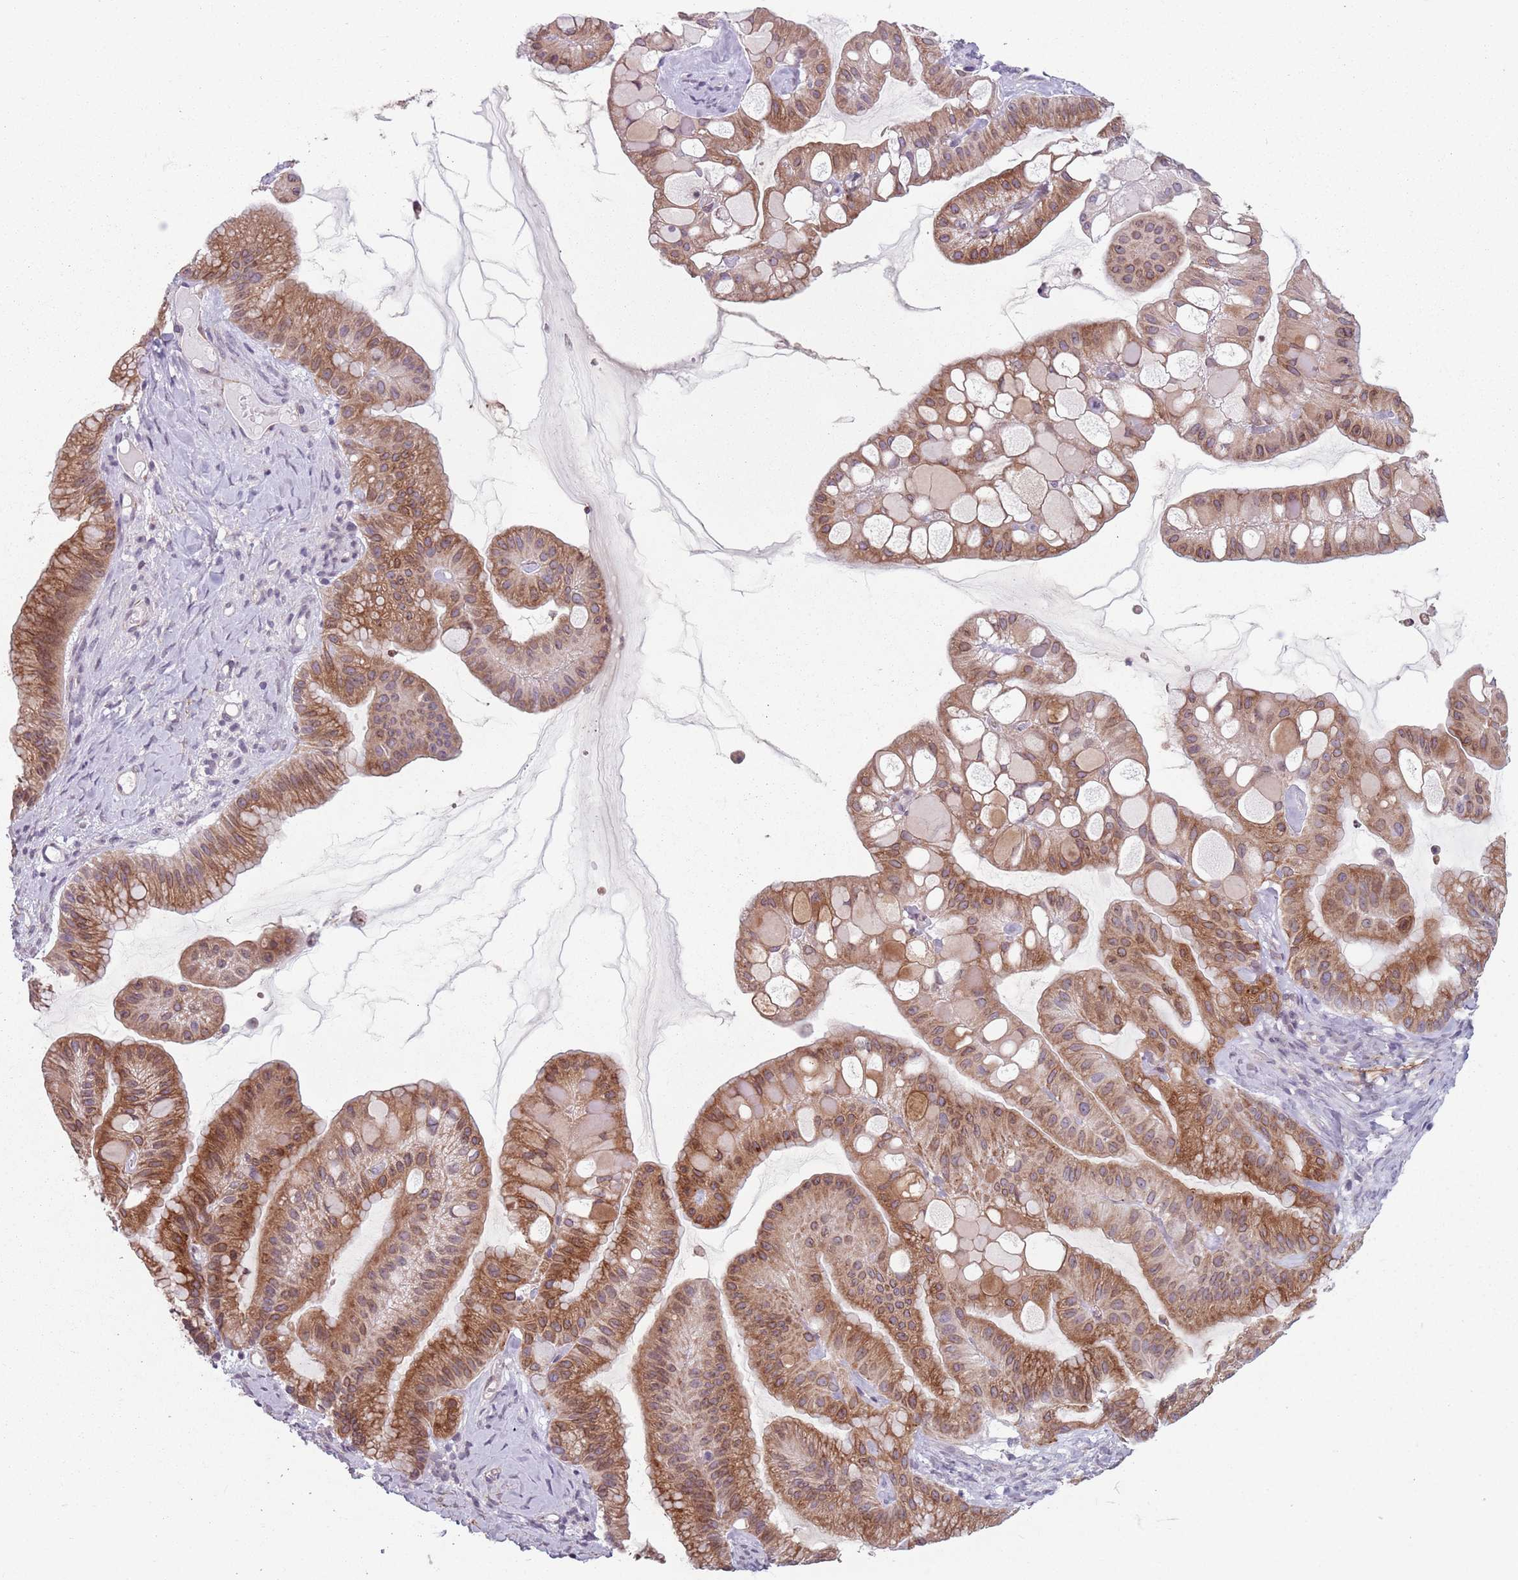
{"staining": {"intensity": "moderate", "quantity": ">75%", "location": "cytoplasmic/membranous"}, "tissue": "ovarian cancer", "cell_type": "Tumor cells", "image_type": "cancer", "snomed": [{"axis": "morphology", "description": "Cystadenocarcinoma, mucinous, NOS"}, {"axis": "topography", "description": "Ovary"}], "caption": "Ovarian cancer (mucinous cystadenocarcinoma) stained for a protein reveals moderate cytoplasmic/membranous positivity in tumor cells.", "gene": "TMC4", "patient": {"sex": "female", "age": 61}}